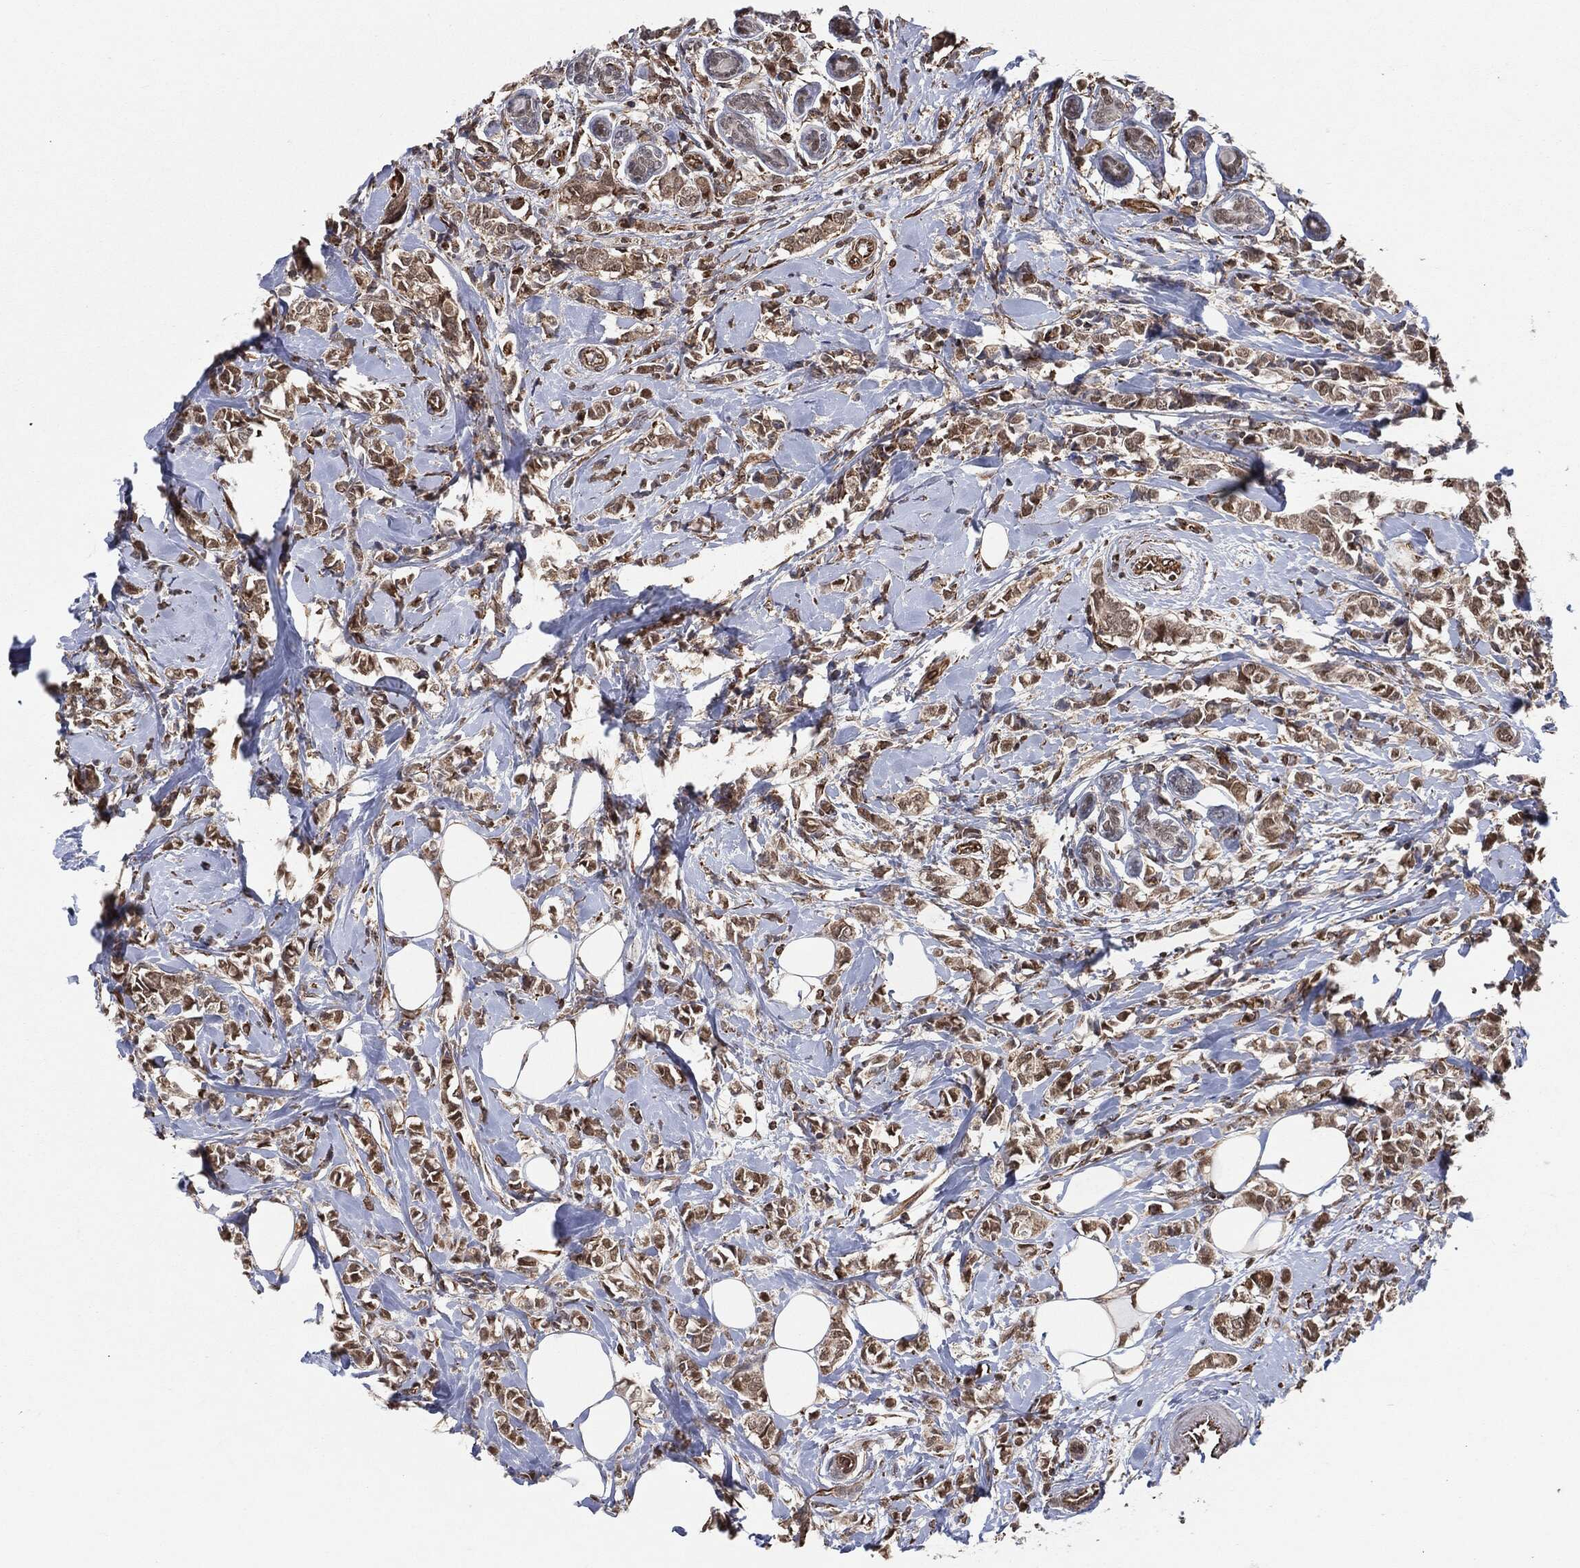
{"staining": {"intensity": "moderate", "quantity": "25%-75%", "location": "cytoplasmic/membranous,nuclear"}, "tissue": "breast cancer", "cell_type": "Tumor cells", "image_type": "cancer", "snomed": [{"axis": "morphology", "description": "Normal tissue, NOS"}, {"axis": "morphology", "description": "Duct carcinoma"}, {"axis": "topography", "description": "Breast"}], "caption": "A medium amount of moderate cytoplasmic/membranous and nuclear staining is appreciated in approximately 25%-75% of tumor cells in breast cancer tissue. Immunohistochemistry stains the protein of interest in brown and the nuclei are stained blue.", "gene": "TP53RK", "patient": {"sex": "female", "age": 44}}